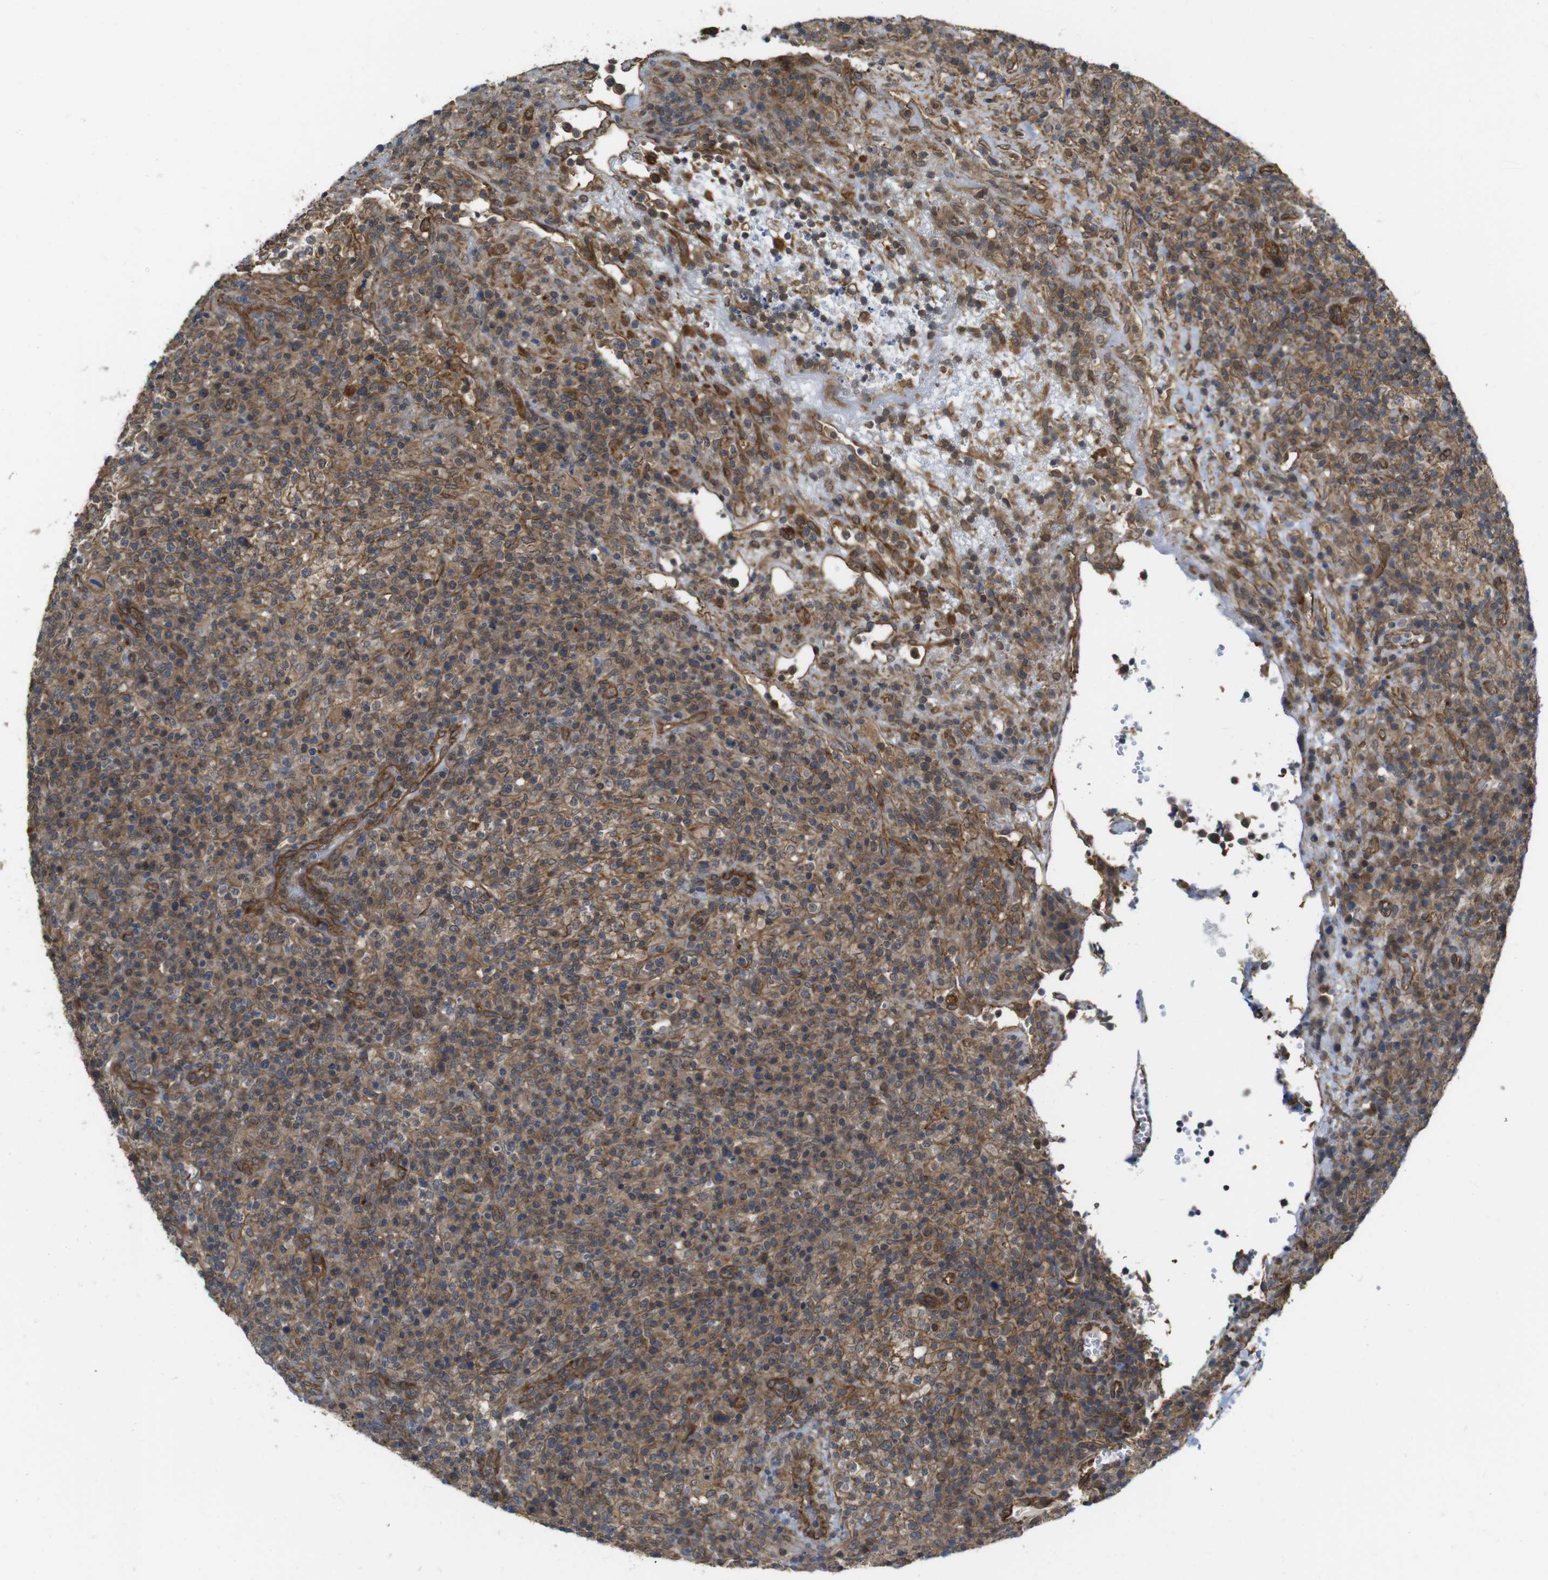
{"staining": {"intensity": "moderate", "quantity": ">75%", "location": "cytoplasmic/membranous"}, "tissue": "lymphoma", "cell_type": "Tumor cells", "image_type": "cancer", "snomed": [{"axis": "morphology", "description": "Malignant lymphoma, non-Hodgkin's type, High grade"}, {"axis": "topography", "description": "Lymph node"}], "caption": "Immunohistochemical staining of malignant lymphoma, non-Hodgkin's type (high-grade) demonstrates medium levels of moderate cytoplasmic/membranous positivity in approximately >75% of tumor cells.", "gene": "ZDHHC5", "patient": {"sex": "female", "age": 76}}